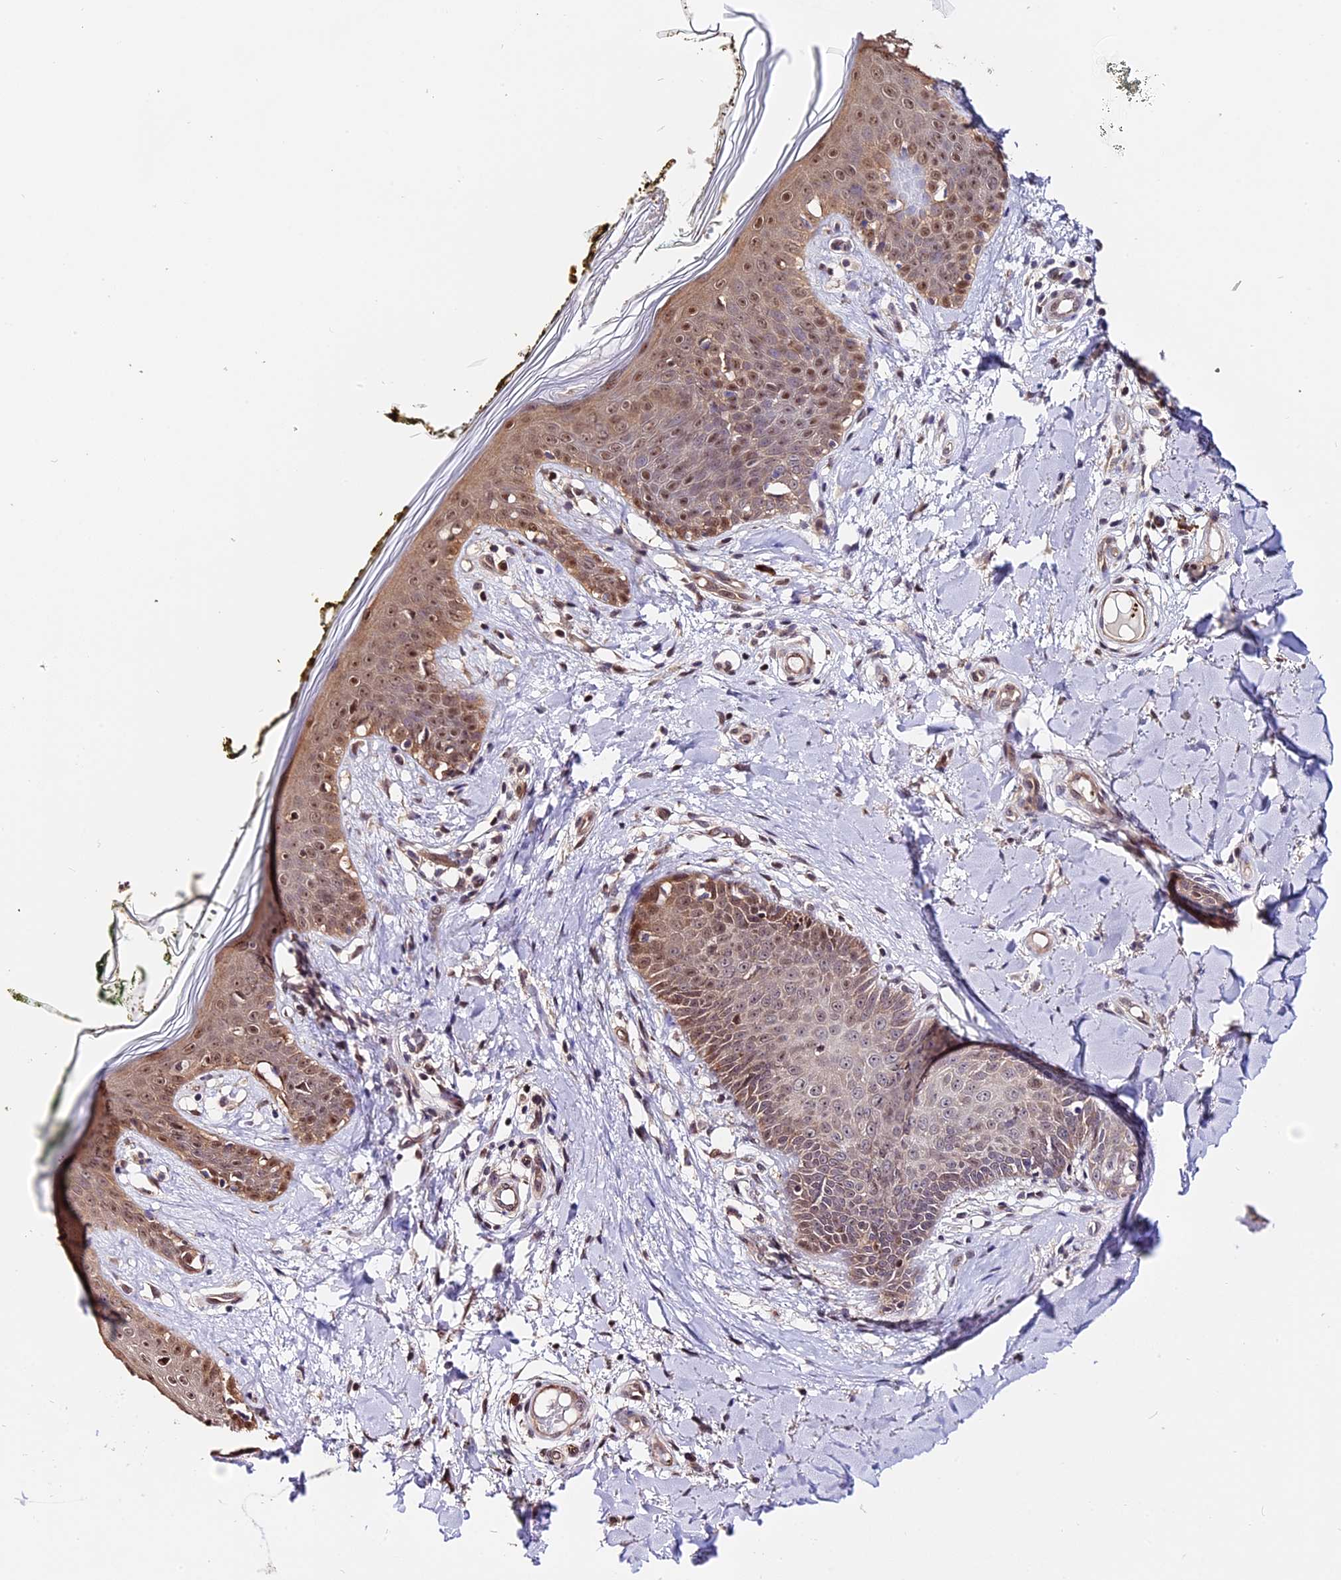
{"staining": {"intensity": "moderate", "quantity": ">75%", "location": "cytoplasmic/membranous,nuclear"}, "tissue": "skin", "cell_type": "Fibroblasts", "image_type": "normal", "snomed": [{"axis": "morphology", "description": "Normal tissue, NOS"}, {"axis": "topography", "description": "Skin"}], "caption": "Immunohistochemical staining of unremarkable skin demonstrates >75% levels of moderate cytoplasmic/membranous,nuclear protein expression in about >75% of fibroblasts.", "gene": "HERPUD1", "patient": {"sex": "female", "age": 34}}